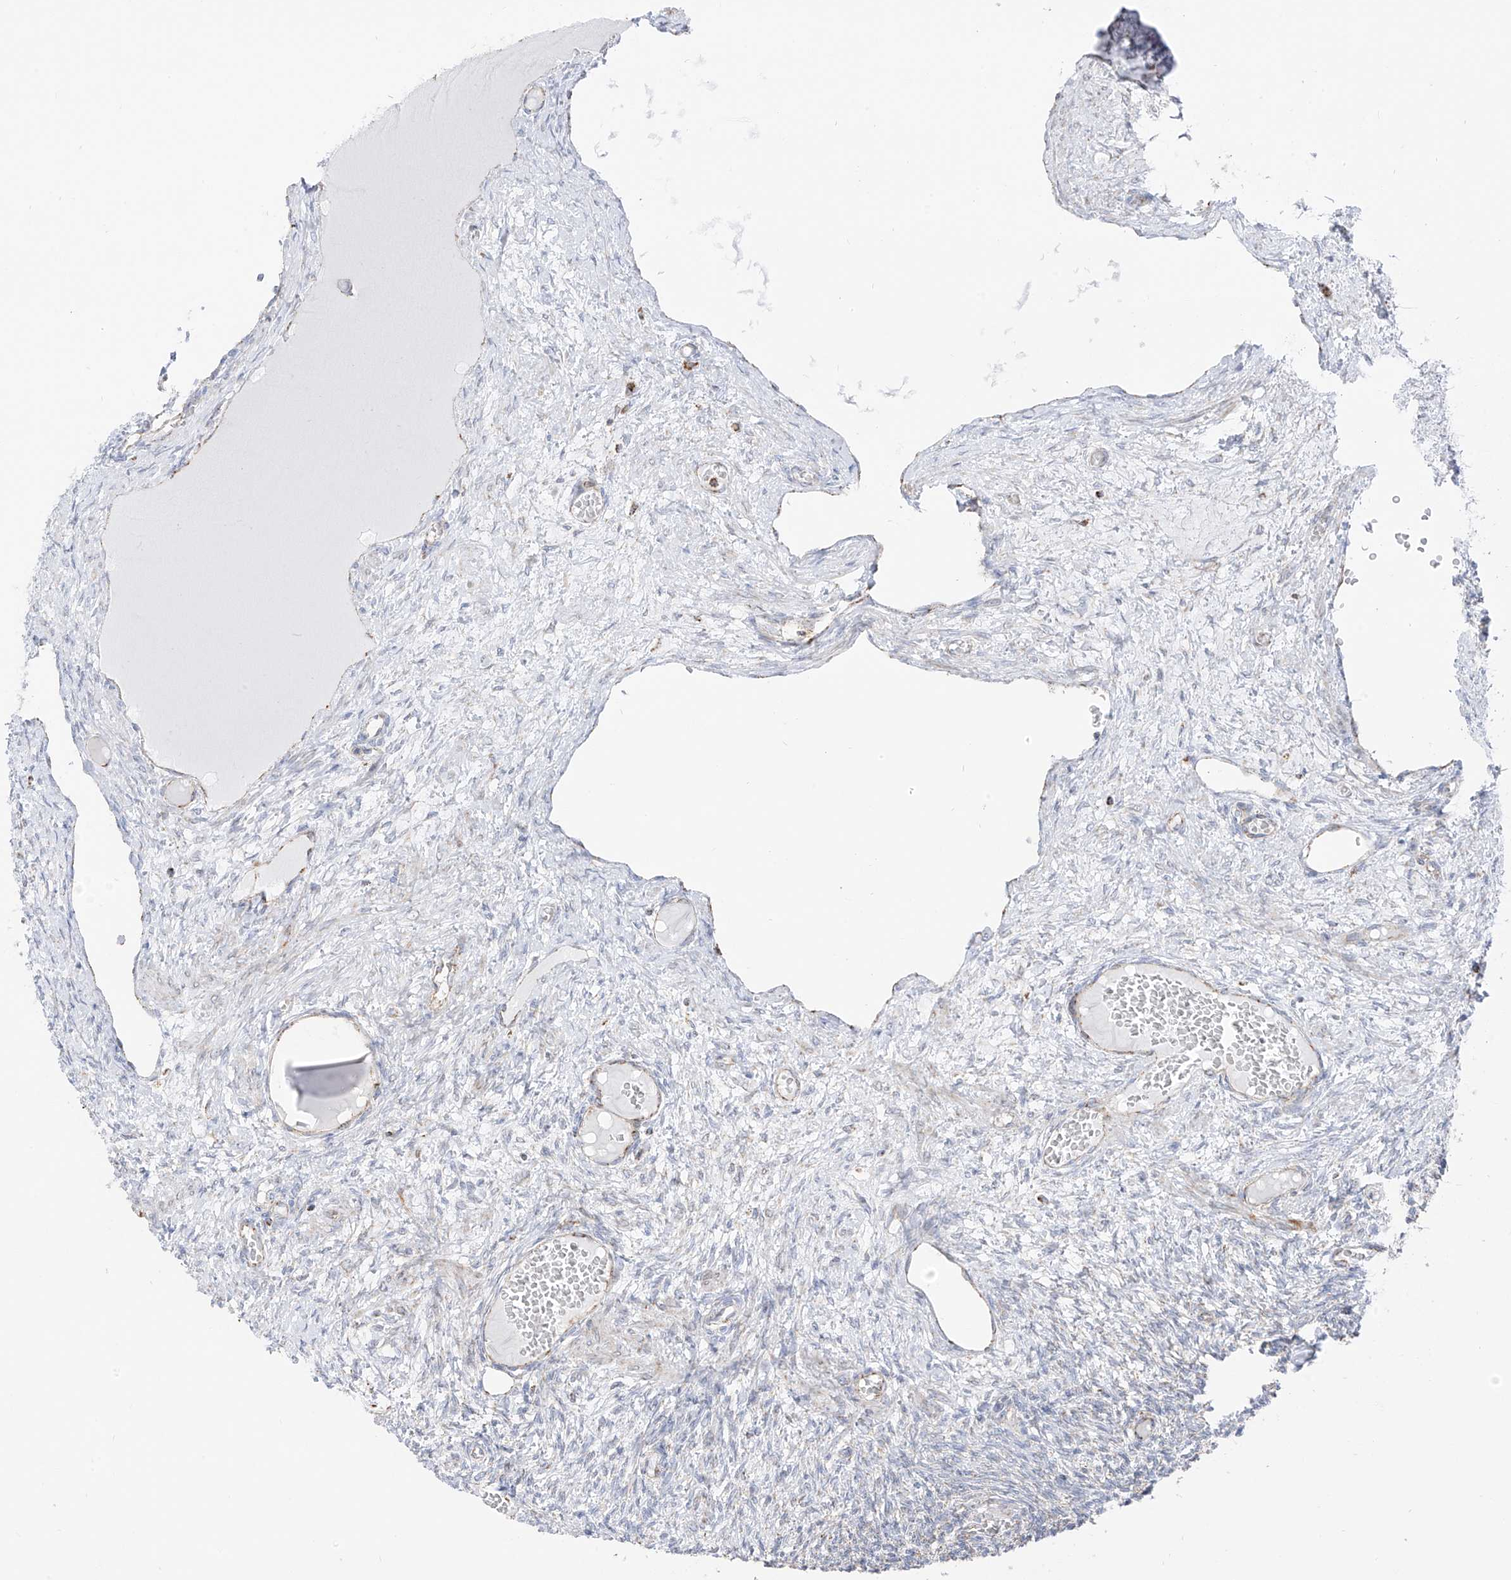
{"staining": {"intensity": "negative", "quantity": "none", "location": "none"}, "tissue": "ovary", "cell_type": "Ovarian stroma cells", "image_type": "normal", "snomed": [{"axis": "morphology", "description": "Normal tissue, NOS"}, {"axis": "topography", "description": "Ovary"}], "caption": "IHC of benign human ovary shows no staining in ovarian stroma cells.", "gene": "ETHE1", "patient": {"sex": "female", "age": 27}}